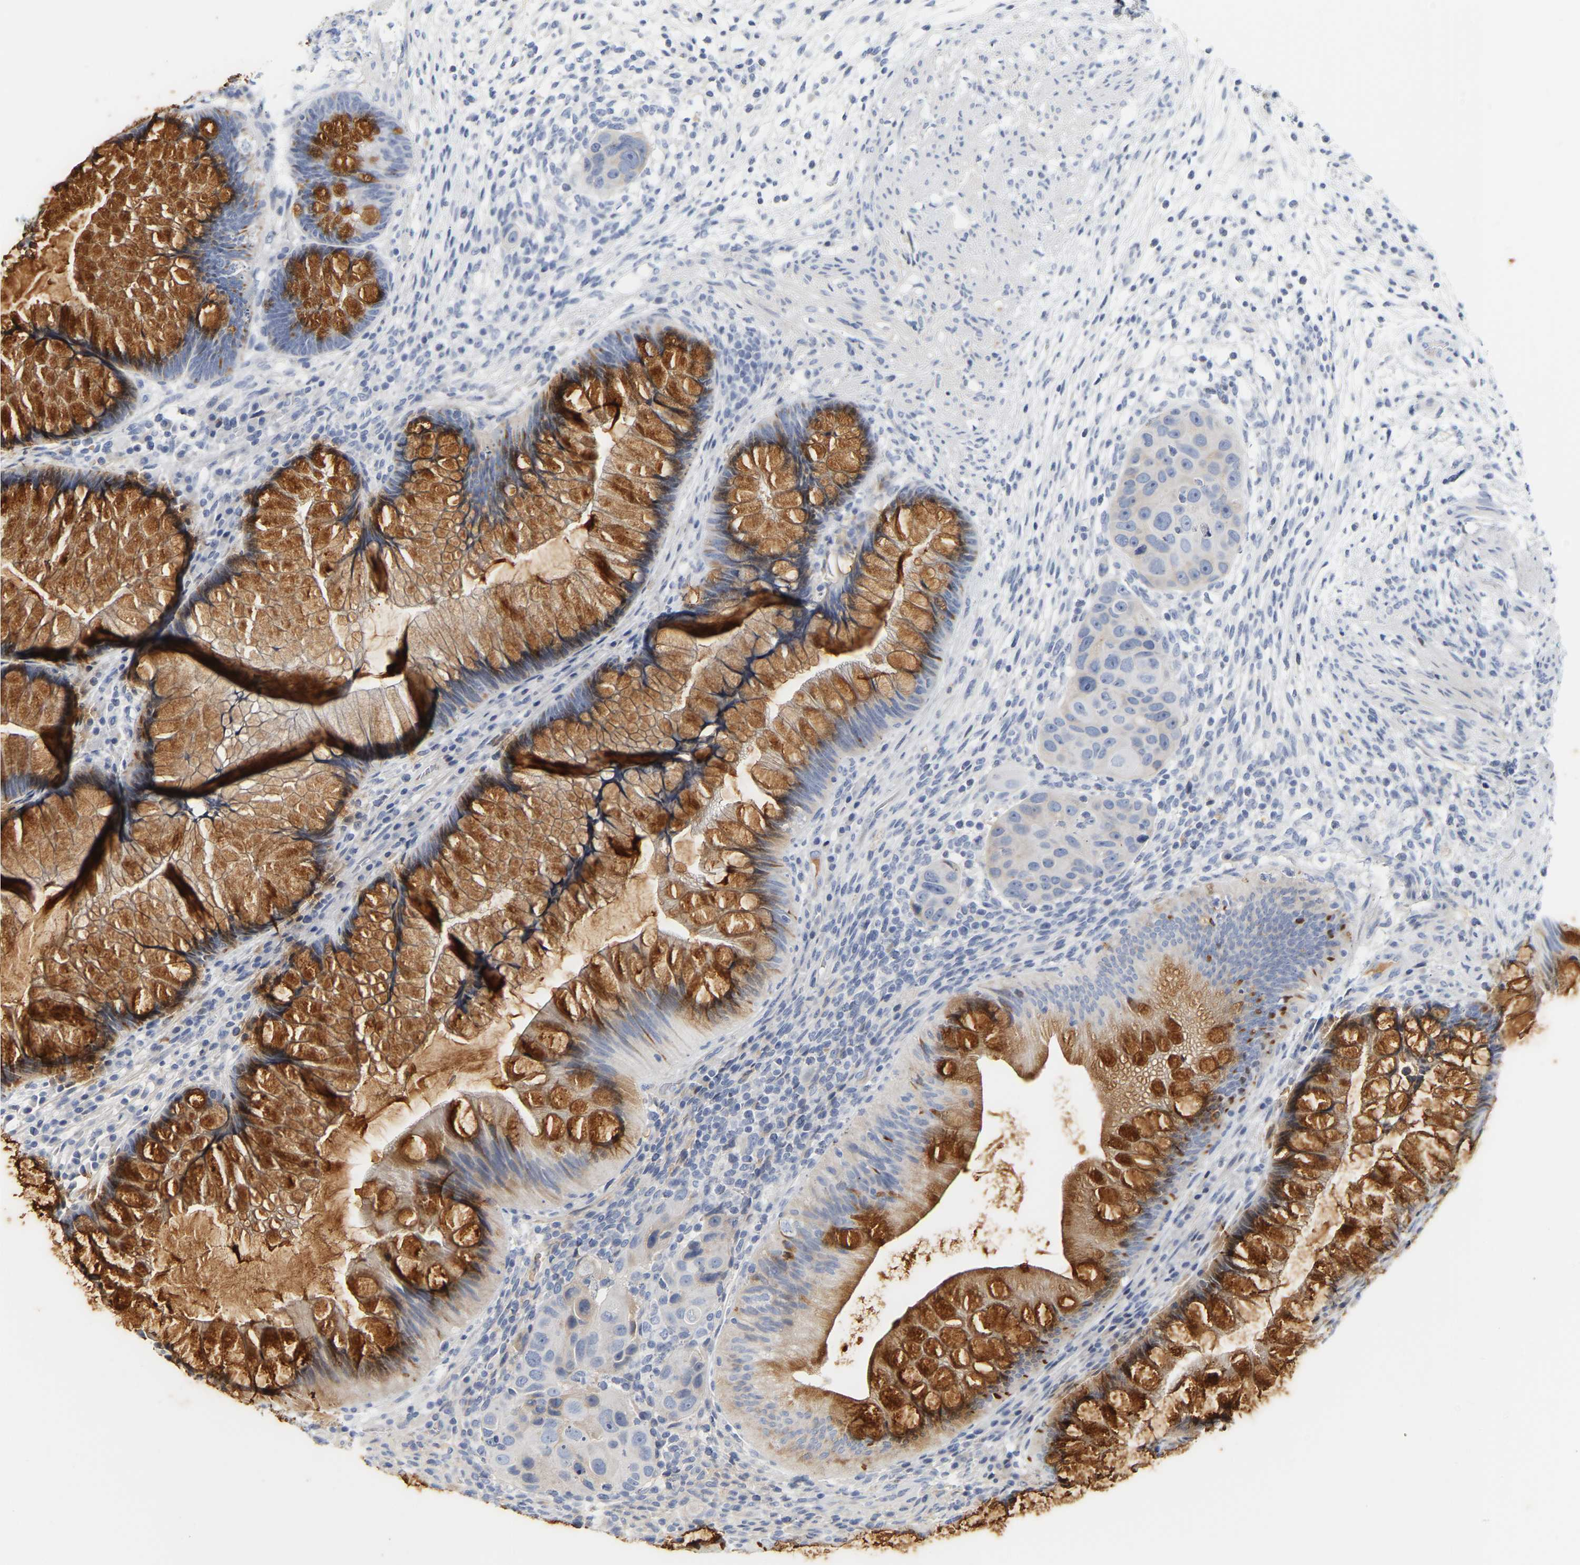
{"staining": {"intensity": "strong", "quantity": "25%-75%", "location": "cytoplasmic/membranous"}, "tissue": "rectum", "cell_type": "Glandular cells", "image_type": "normal", "snomed": [{"axis": "morphology", "description": "Normal tissue, NOS"}, {"axis": "topography", "description": "Rectum"}], "caption": "Immunohistochemical staining of benign human rectum reveals high levels of strong cytoplasmic/membranous staining in approximately 25%-75% of glandular cells. Using DAB (3,3'-diaminobenzidine) (brown) and hematoxylin (blue) stains, captured at high magnification using brightfield microscopy.", "gene": "GNAS", "patient": {"sex": "male", "age": 51}}